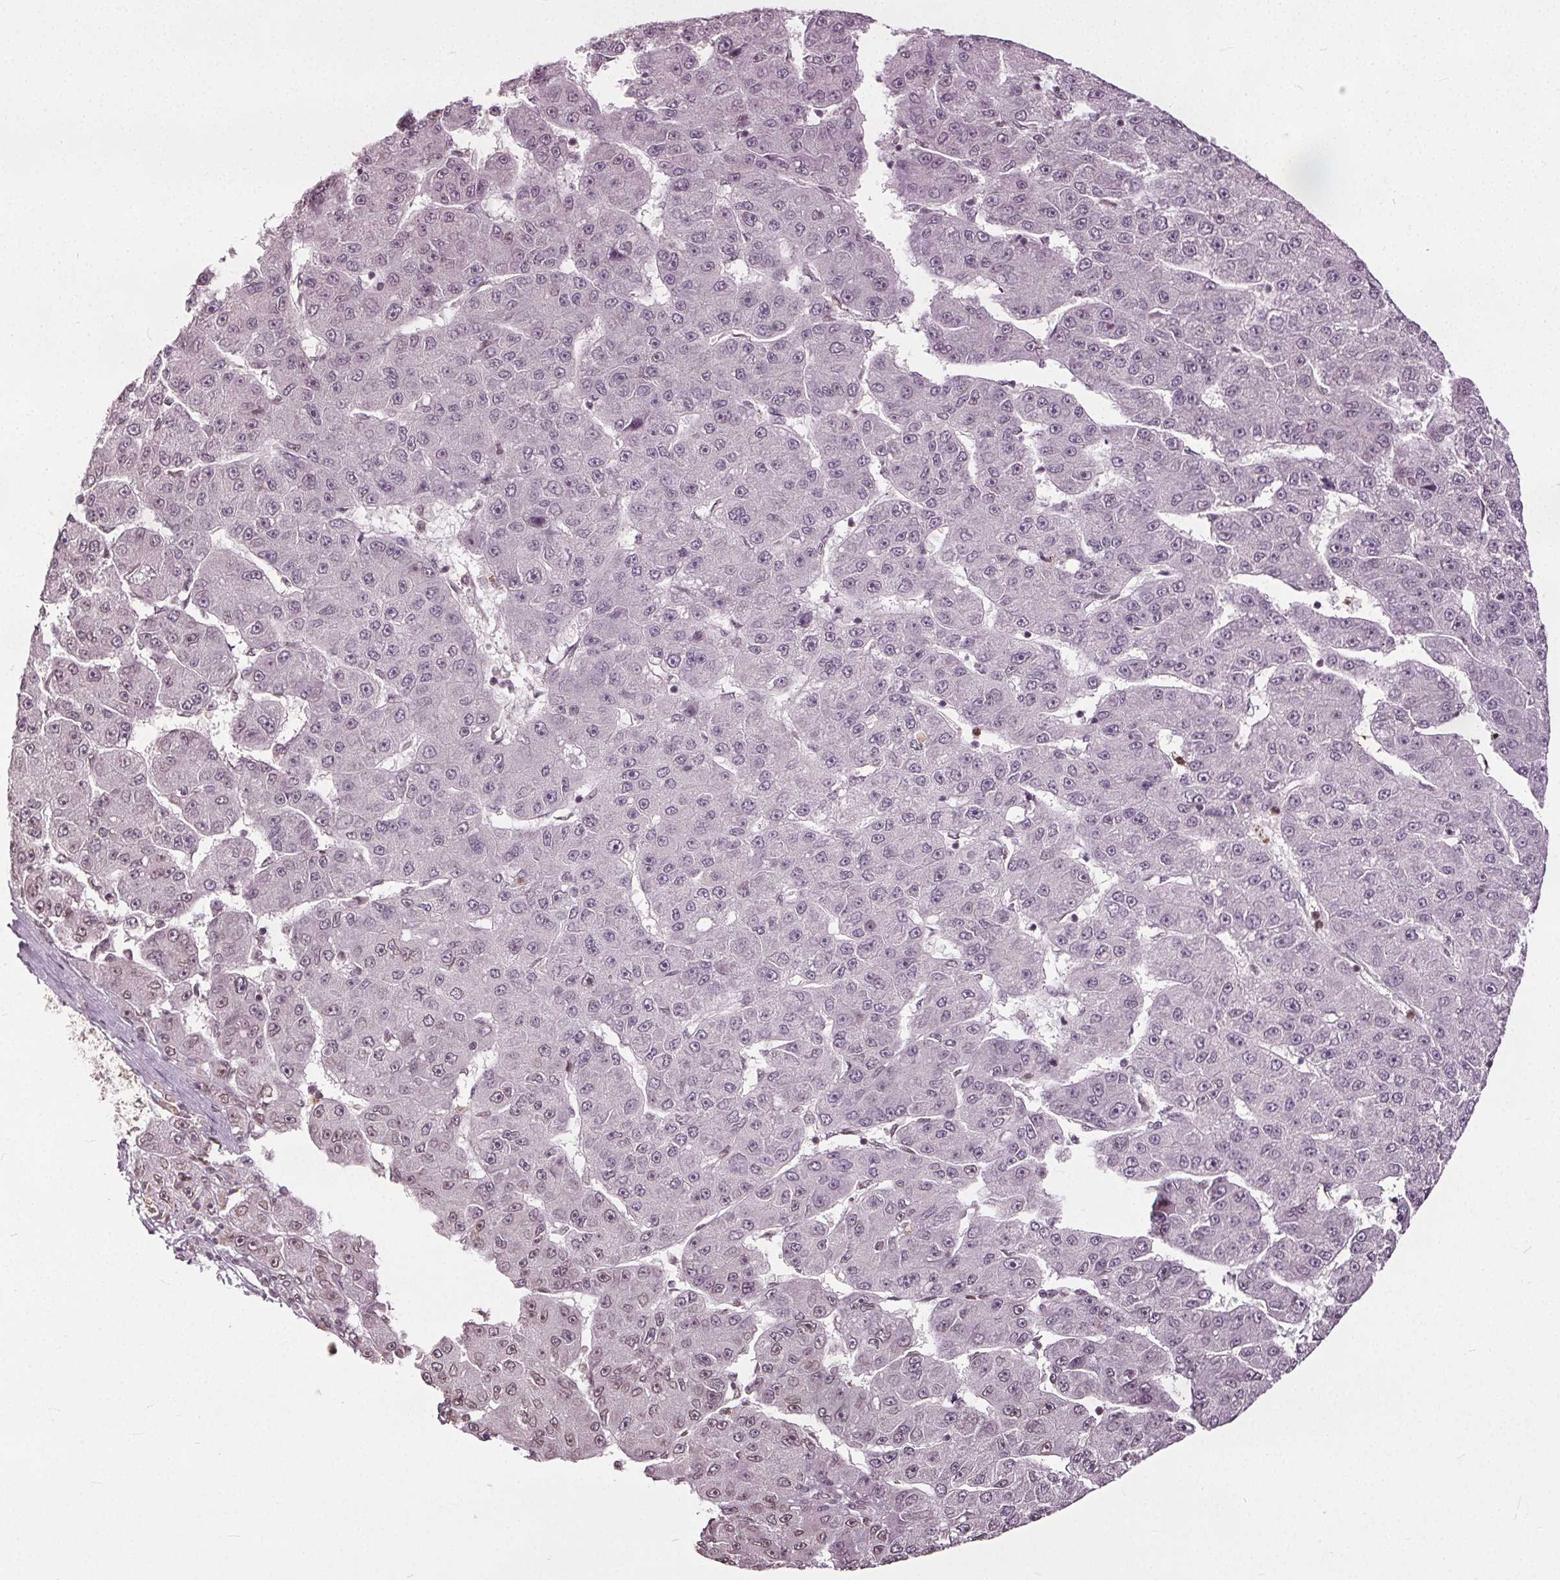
{"staining": {"intensity": "weak", "quantity": "<25%", "location": "cytoplasmic/membranous,nuclear"}, "tissue": "liver cancer", "cell_type": "Tumor cells", "image_type": "cancer", "snomed": [{"axis": "morphology", "description": "Carcinoma, Hepatocellular, NOS"}, {"axis": "topography", "description": "Liver"}], "caption": "This image is of liver hepatocellular carcinoma stained with immunohistochemistry to label a protein in brown with the nuclei are counter-stained blue. There is no expression in tumor cells.", "gene": "TTC39C", "patient": {"sex": "male", "age": 67}}